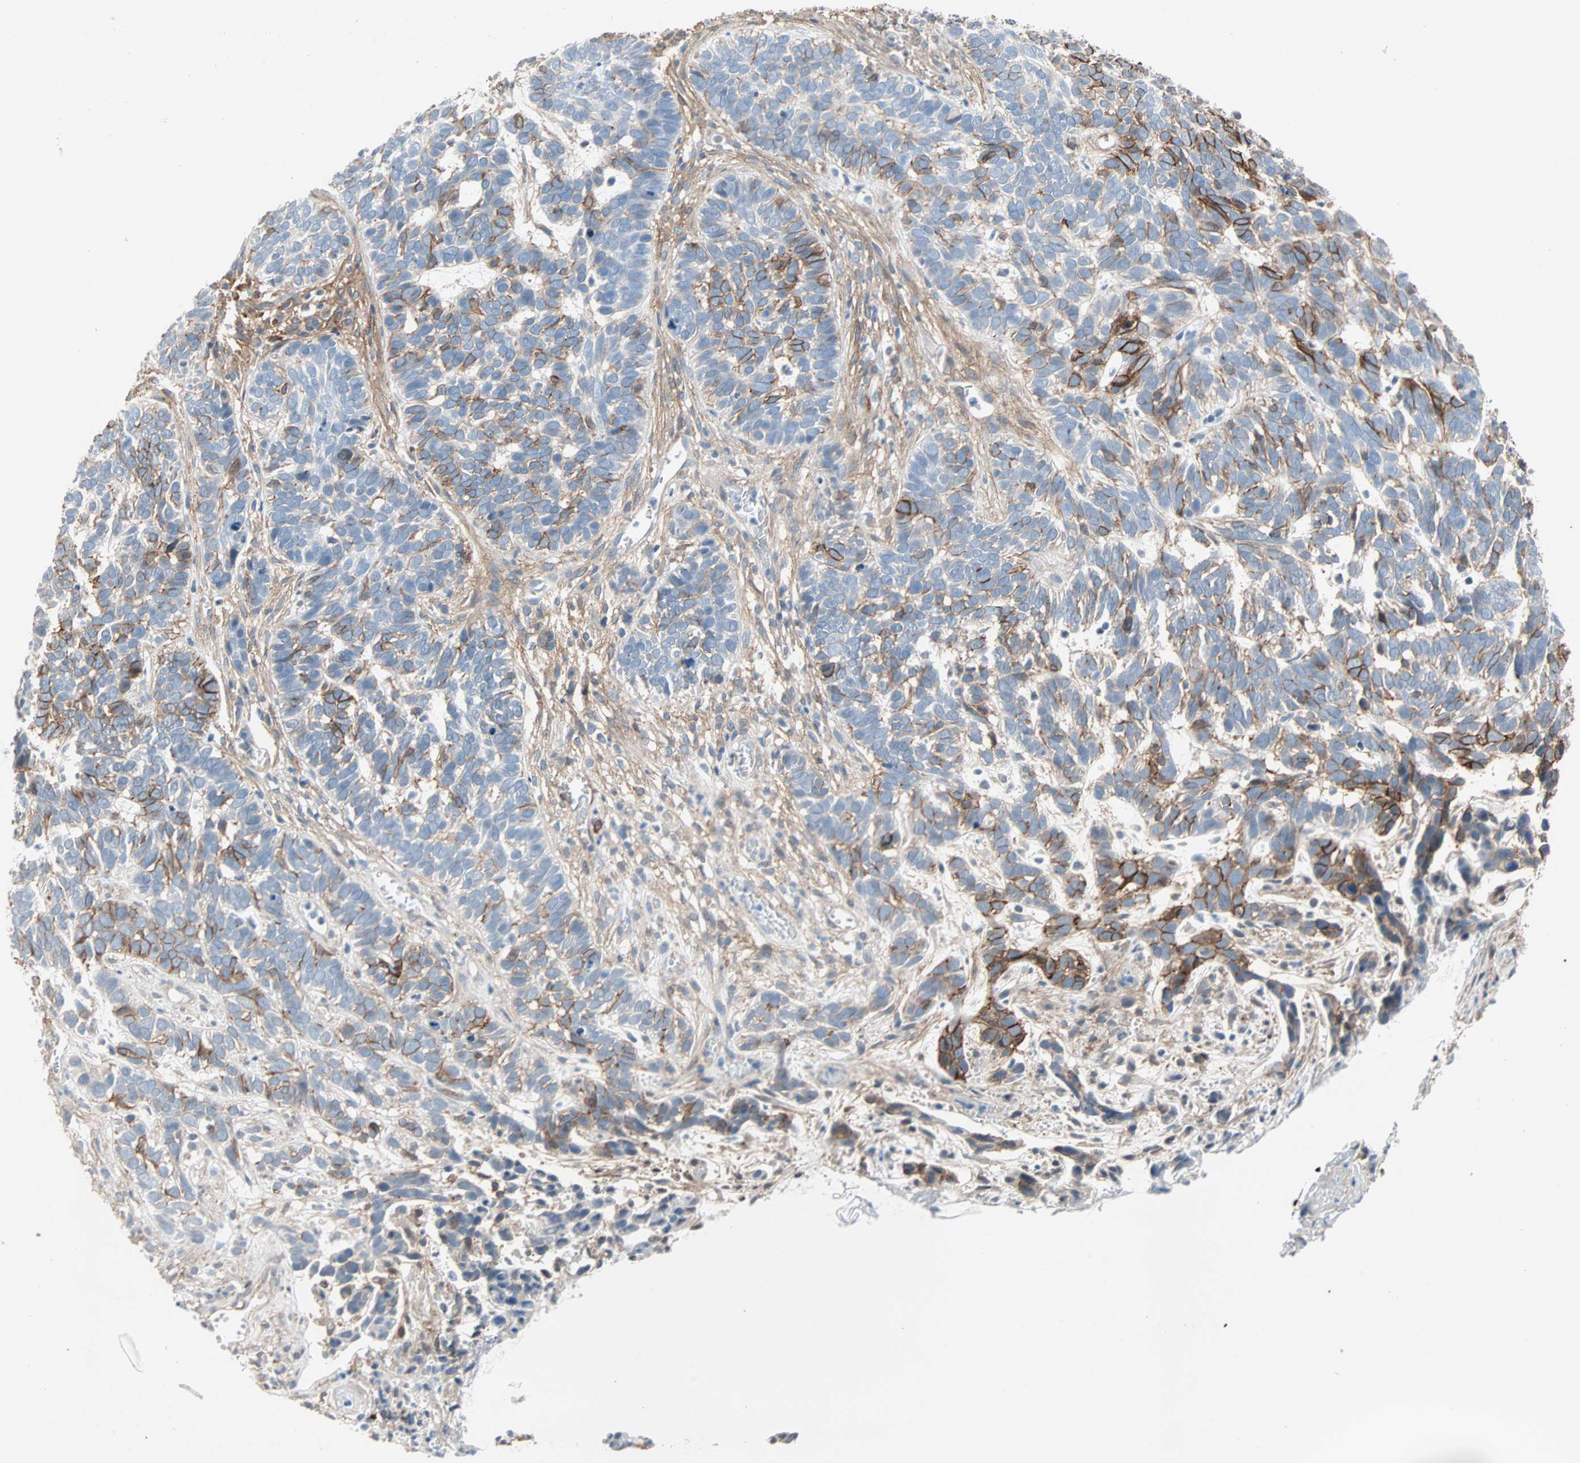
{"staining": {"intensity": "strong", "quantity": "<25%", "location": "cytoplasmic/membranous"}, "tissue": "skin cancer", "cell_type": "Tumor cells", "image_type": "cancer", "snomed": [{"axis": "morphology", "description": "Basal cell carcinoma"}, {"axis": "topography", "description": "Skin"}], "caption": "Immunohistochemical staining of skin basal cell carcinoma exhibits medium levels of strong cytoplasmic/membranous protein staining in approximately <25% of tumor cells.", "gene": "EPB41L2", "patient": {"sex": "male", "age": 87}}